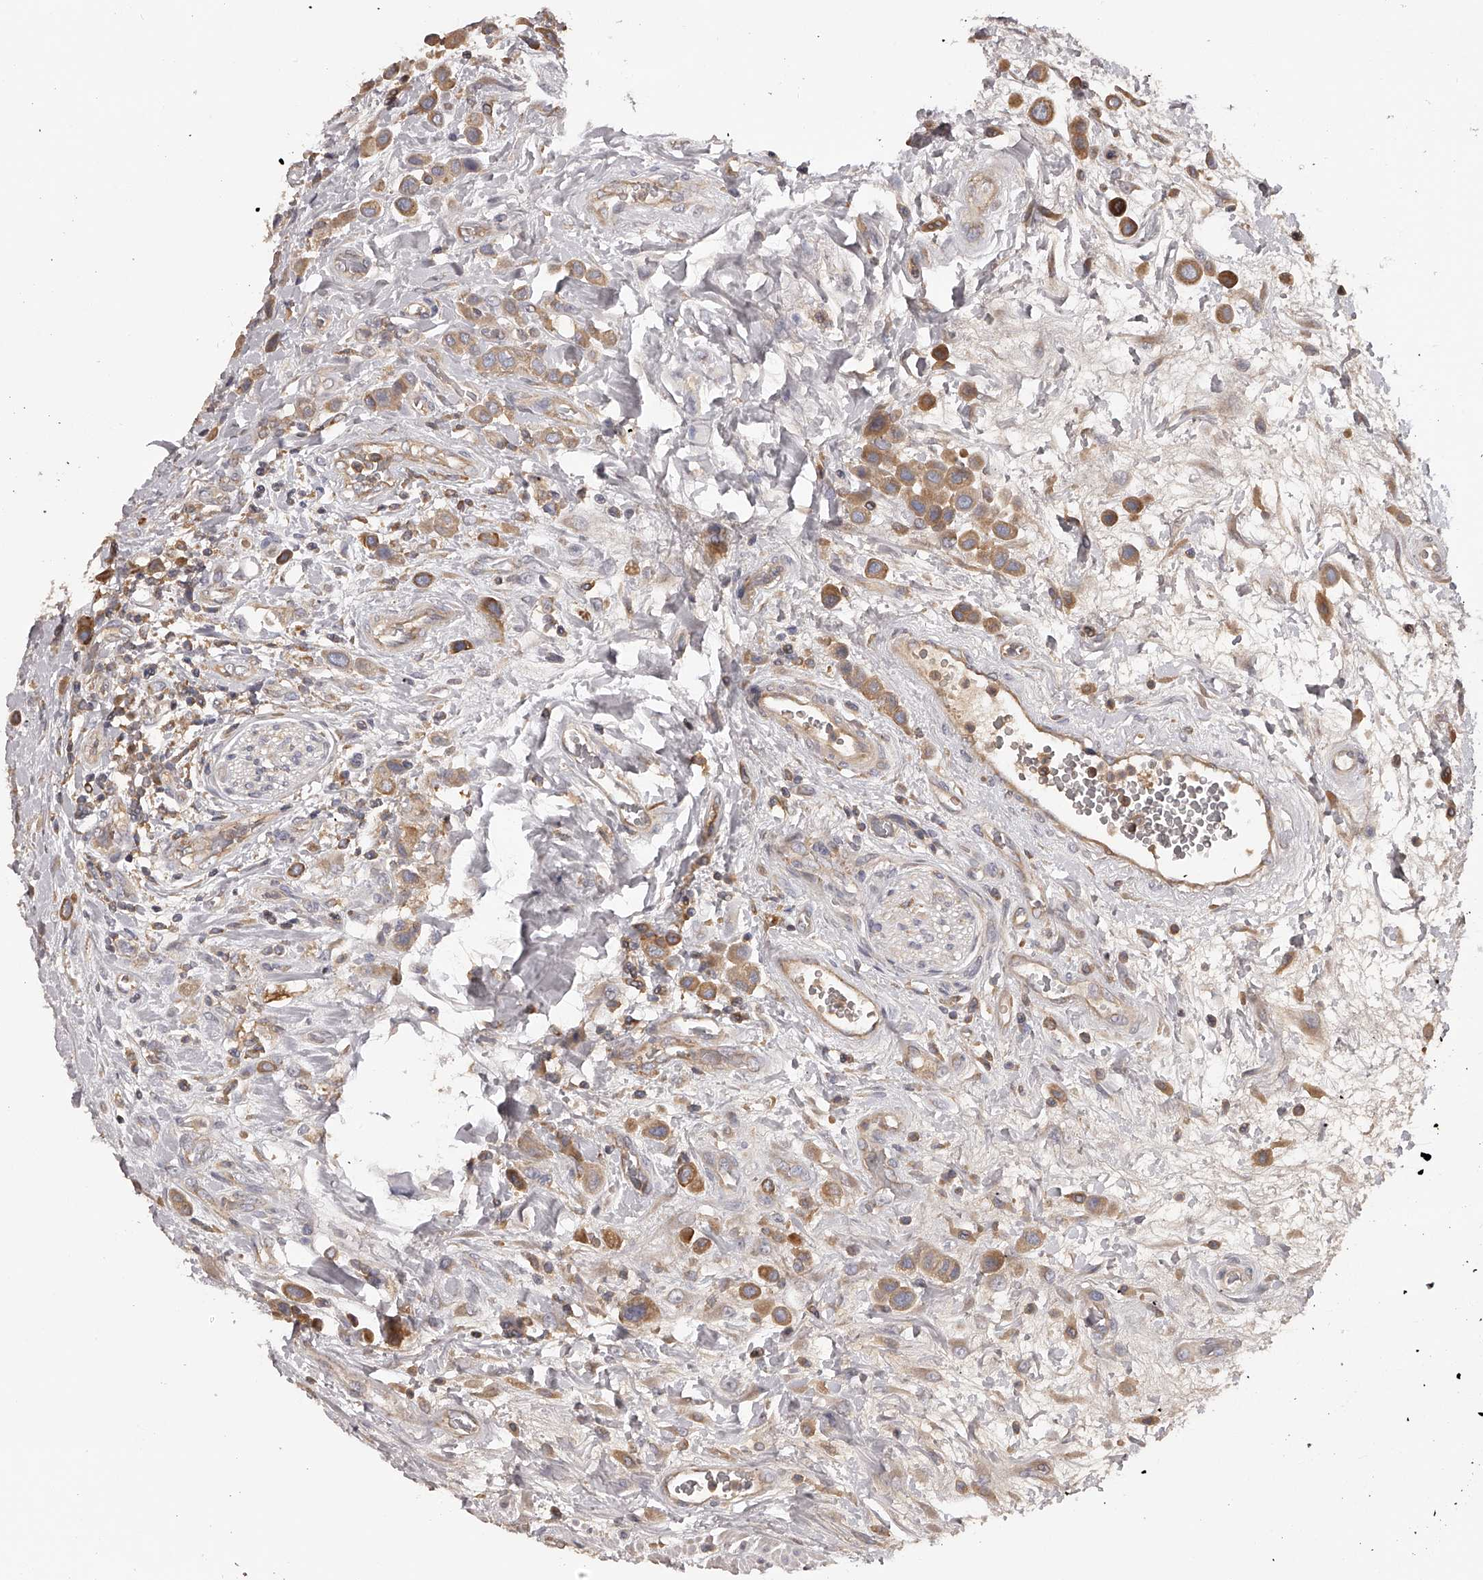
{"staining": {"intensity": "moderate", "quantity": ">75%", "location": "cytoplasmic/membranous"}, "tissue": "urothelial cancer", "cell_type": "Tumor cells", "image_type": "cancer", "snomed": [{"axis": "morphology", "description": "Urothelial carcinoma, High grade"}, {"axis": "topography", "description": "Urinary bladder"}], "caption": "Immunohistochemical staining of human high-grade urothelial carcinoma demonstrates medium levels of moderate cytoplasmic/membranous protein positivity in approximately >75% of tumor cells.", "gene": "TNN", "patient": {"sex": "male", "age": 50}}